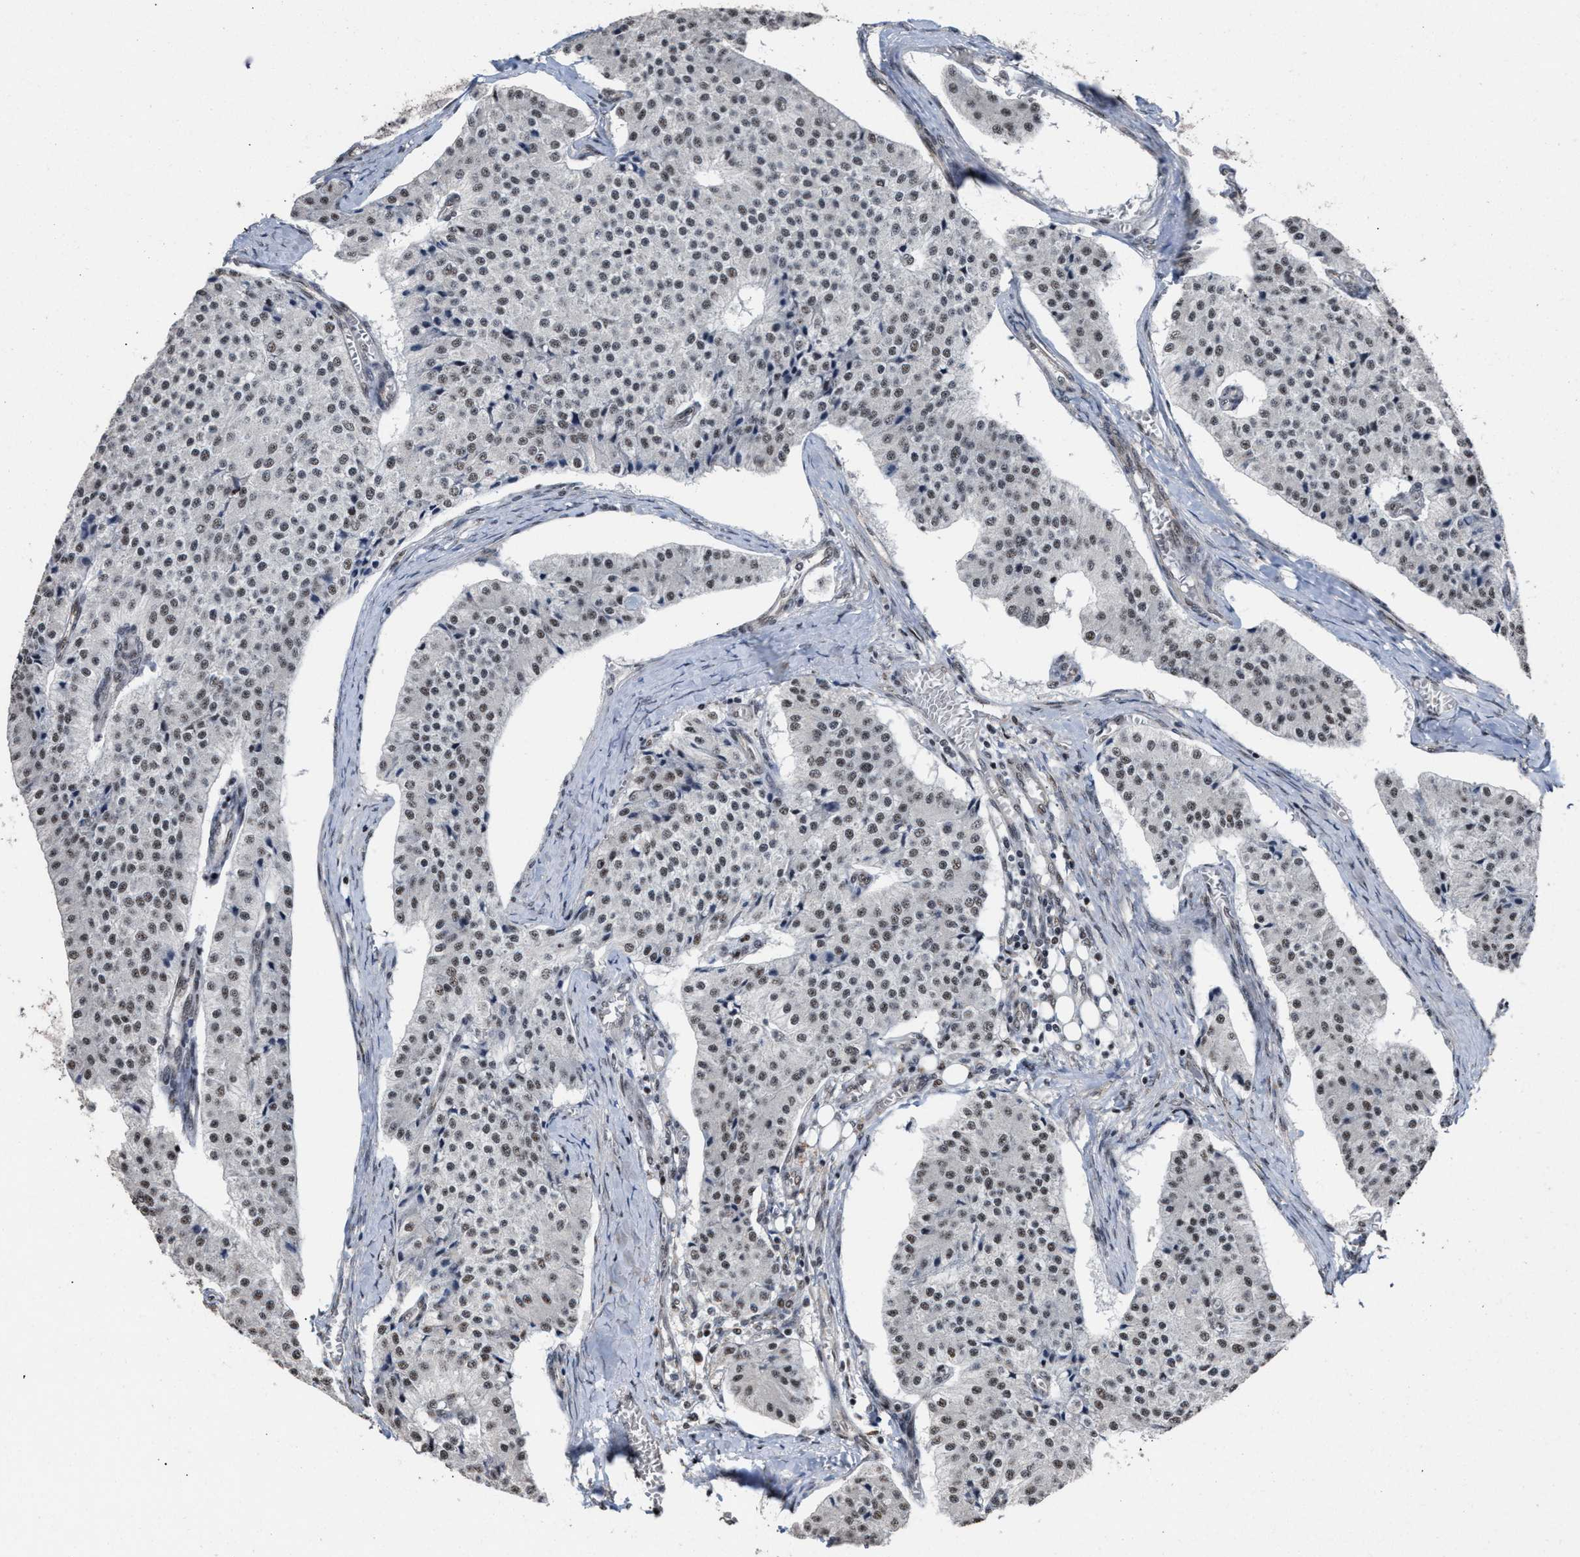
{"staining": {"intensity": "moderate", "quantity": ">75%", "location": "nuclear"}, "tissue": "carcinoid", "cell_type": "Tumor cells", "image_type": "cancer", "snomed": [{"axis": "morphology", "description": "Carcinoid, malignant, NOS"}, {"axis": "topography", "description": "Colon"}], "caption": "The image displays a brown stain indicating the presence of a protein in the nuclear of tumor cells in malignant carcinoid.", "gene": "EIF4A3", "patient": {"sex": "female", "age": 52}}